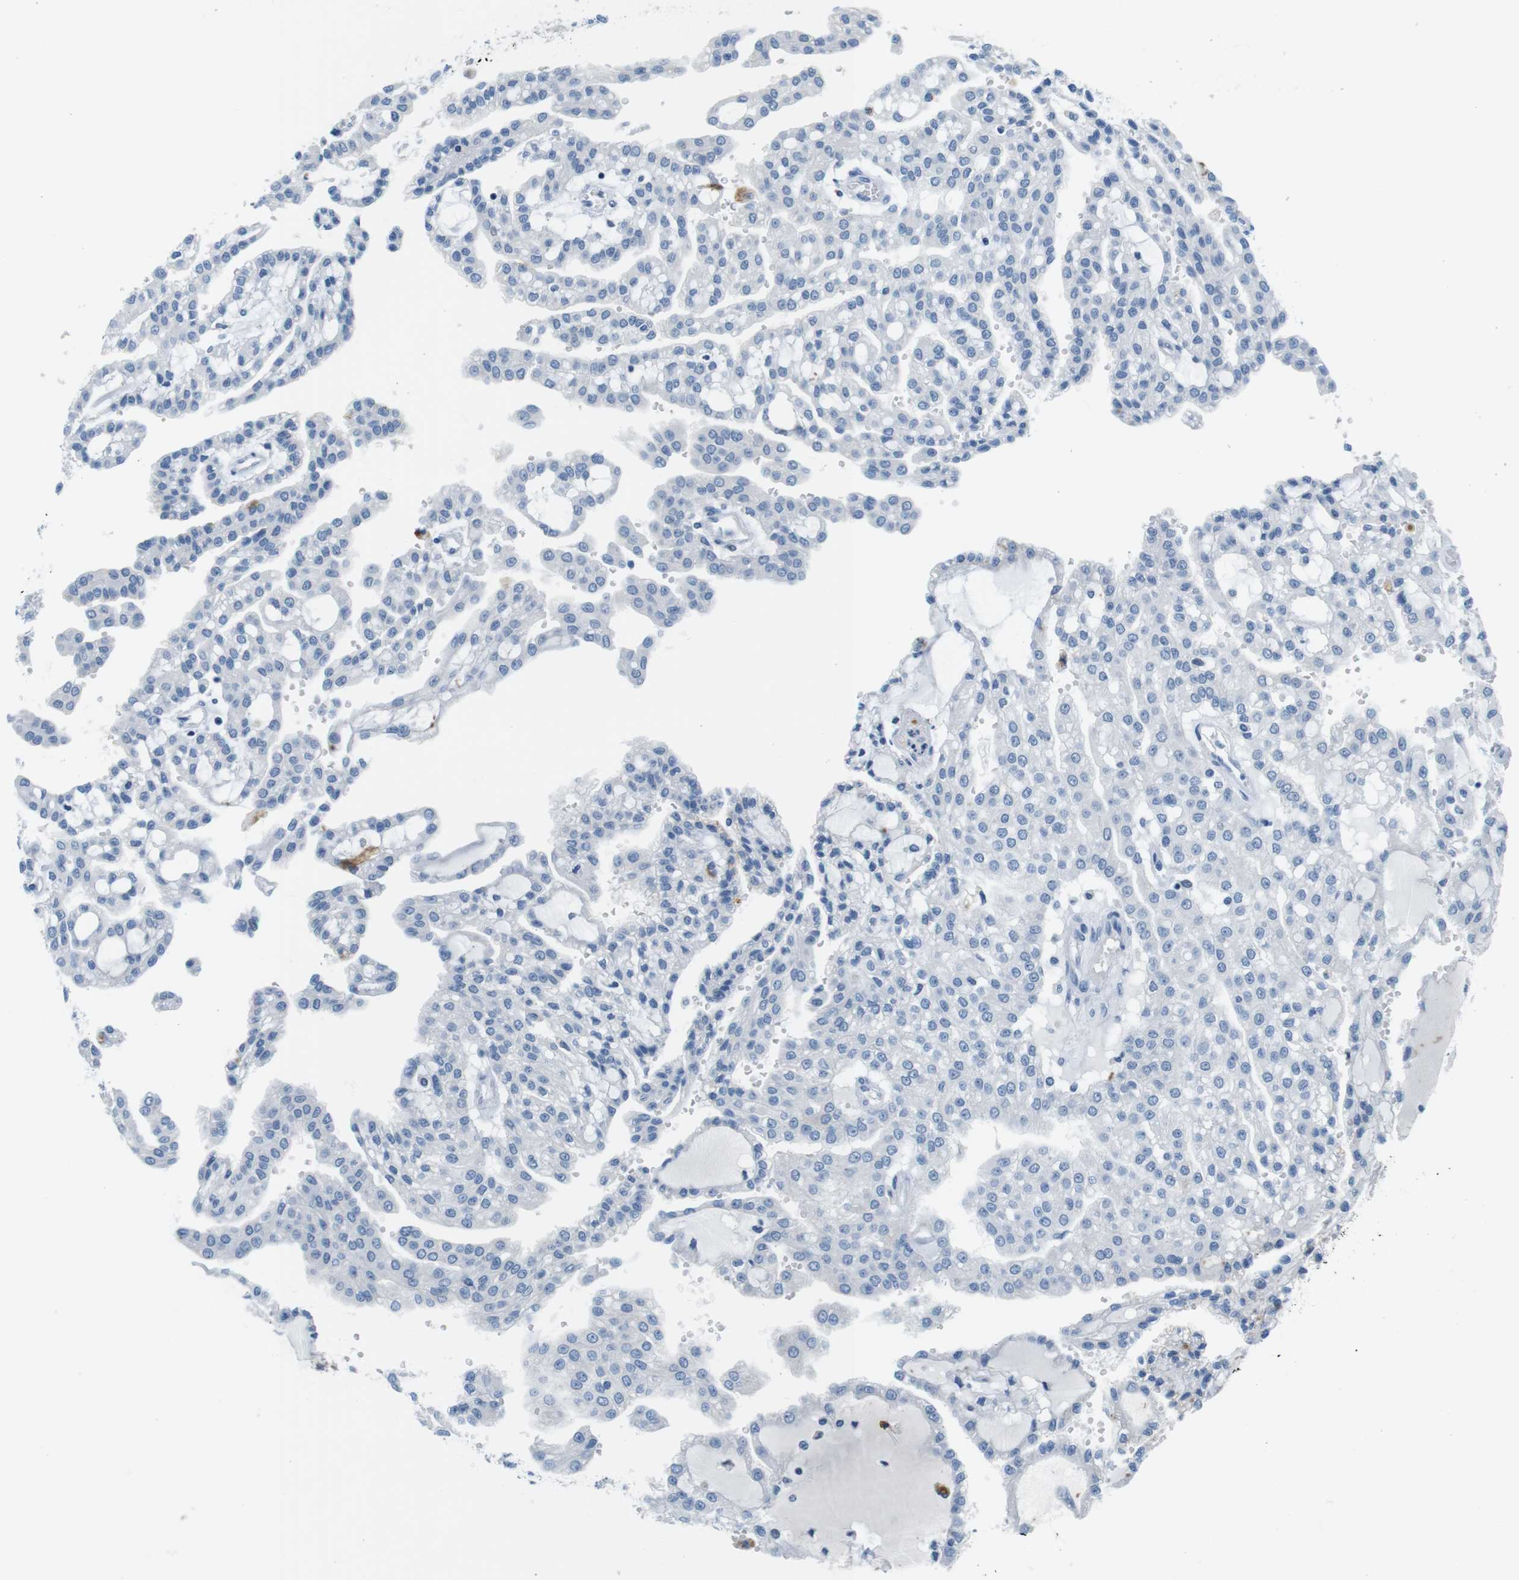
{"staining": {"intensity": "negative", "quantity": "none", "location": "none"}, "tissue": "renal cancer", "cell_type": "Tumor cells", "image_type": "cancer", "snomed": [{"axis": "morphology", "description": "Adenocarcinoma, NOS"}, {"axis": "topography", "description": "Kidney"}], "caption": "This is a histopathology image of IHC staining of renal cancer (adenocarcinoma), which shows no staining in tumor cells.", "gene": "IGHD", "patient": {"sex": "male", "age": 63}}